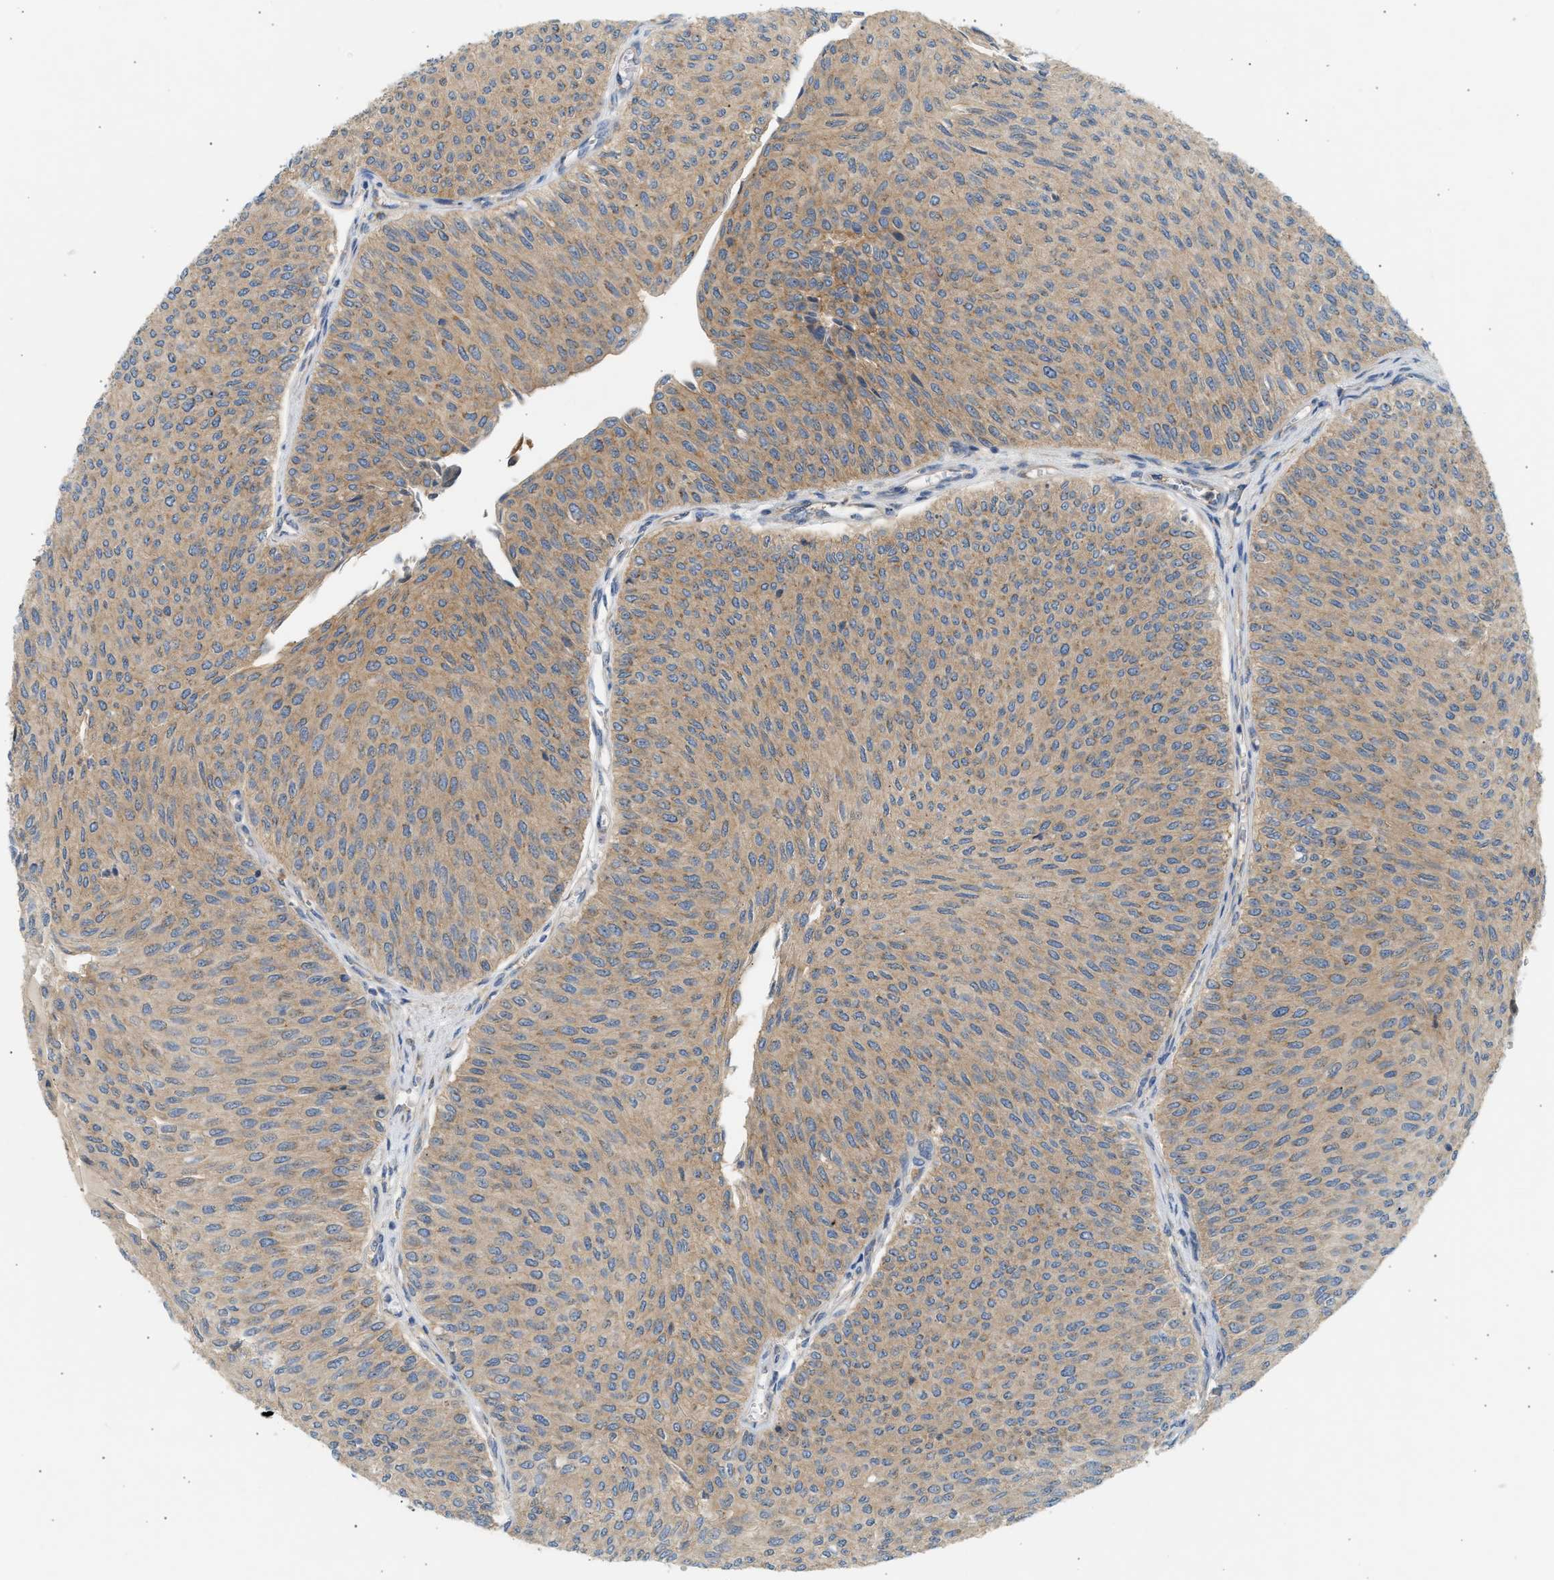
{"staining": {"intensity": "moderate", "quantity": ">75%", "location": "cytoplasmic/membranous"}, "tissue": "urothelial cancer", "cell_type": "Tumor cells", "image_type": "cancer", "snomed": [{"axis": "morphology", "description": "Urothelial carcinoma, Low grade"}, {"axis": "topography", "description": "Urinary bladder"}], "caption": "An IHC image of tumor tissue is shown. Protein staining in brown shows moderate cytoplasmic/membranous positivity in urothelial cancer within tumor cells. The staining is performed using DAB brown chromogen to label protein expression. The nuclei are counter-stained blue using hematoxylin.", "gene": "PAFAH1B1", "patient": {"sex": "male", "age": 78}}